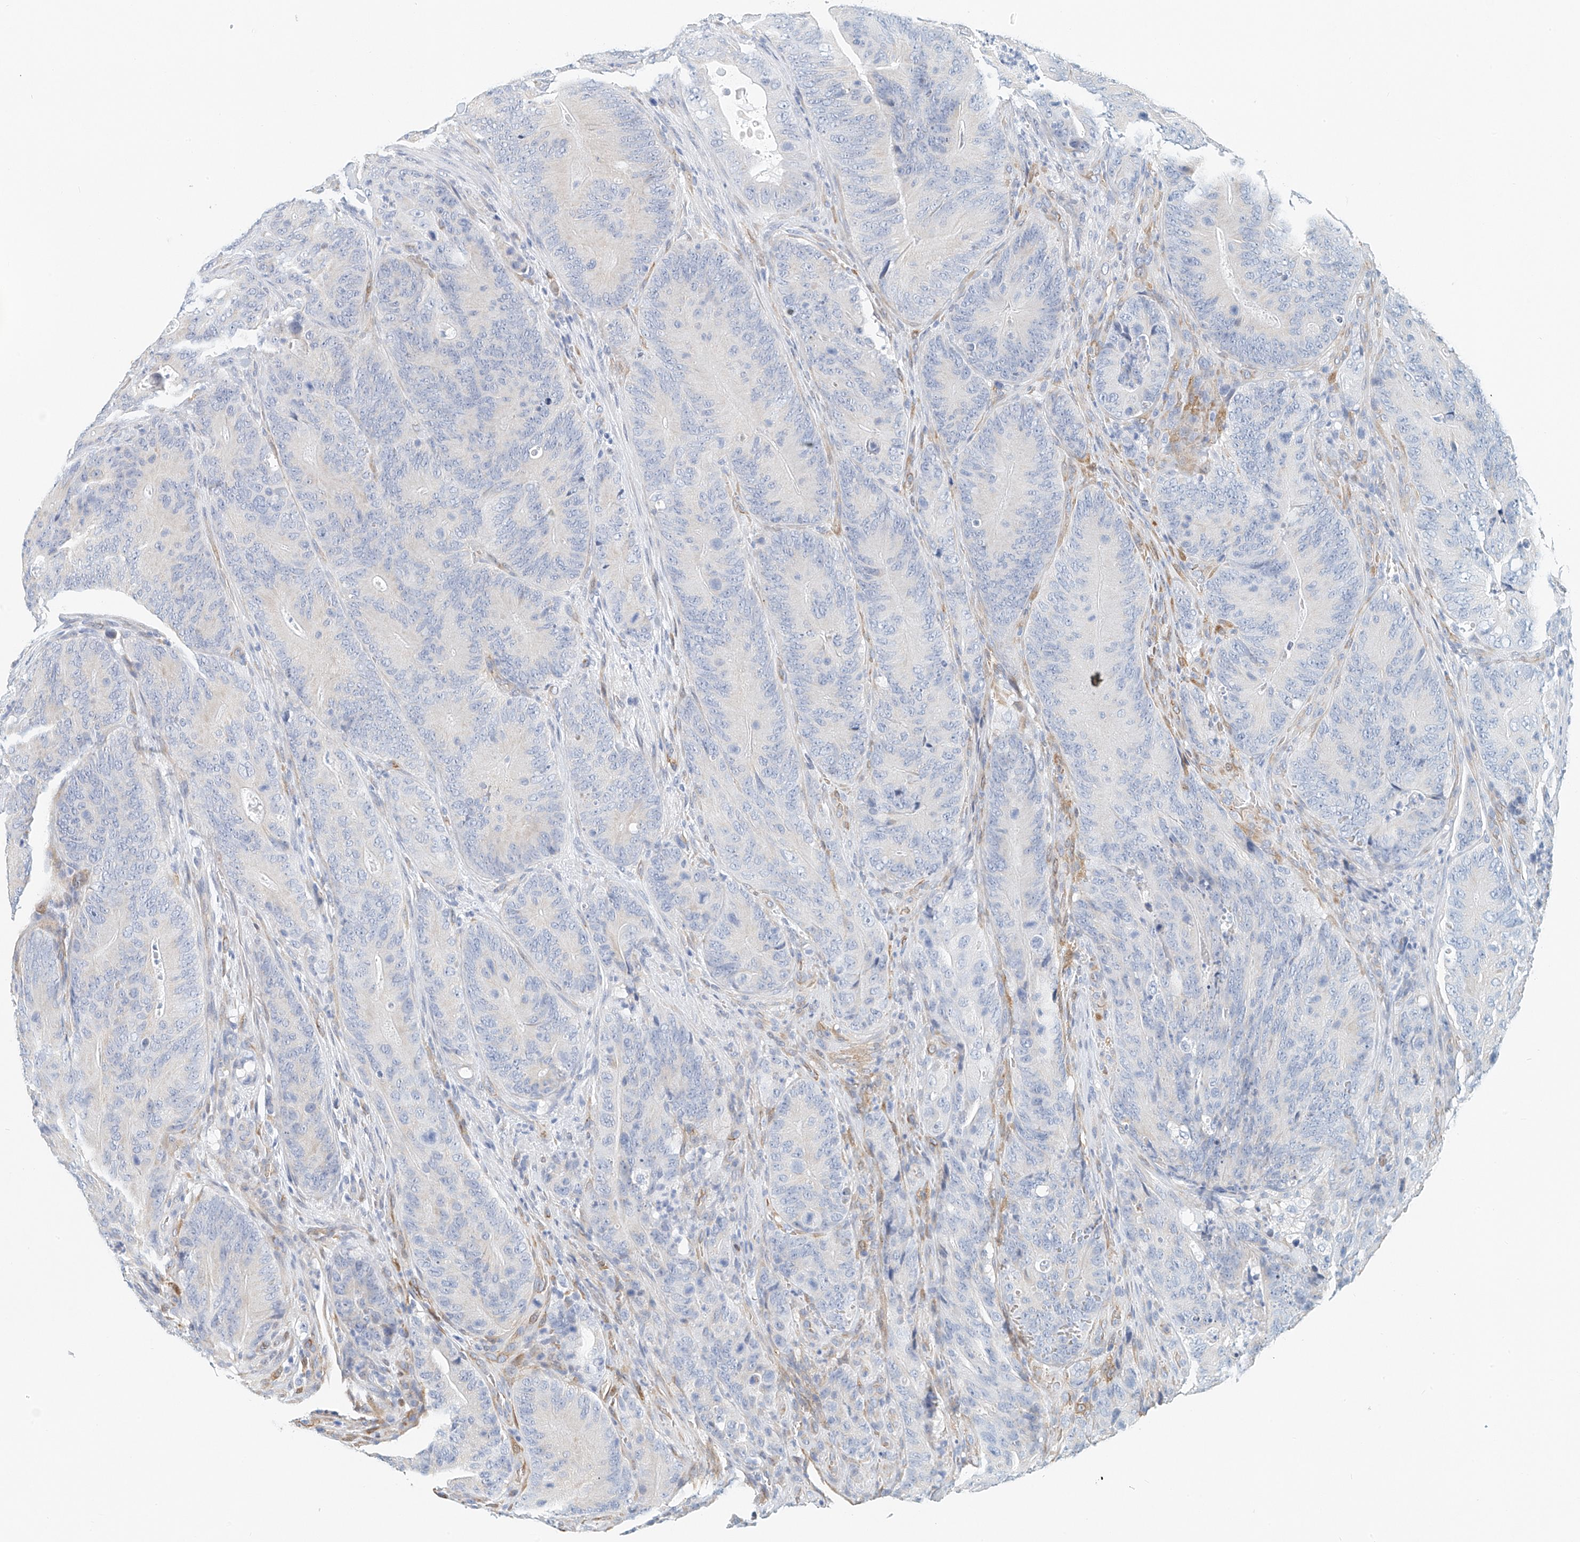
{"staining": {"intensity": "negative", "quantity": "none", "location": "none"}, "tissue": "colorectal cancer", "cell_type": "Tumor cells", "image_type": "cancer", "snomed": [{"axis": "morphology", "description": "Normal tissue, NOS"}, {"axis": "topography", "description": "Colon"}], "caption": "Micrograph shows no significant protein expression in tumor cells of colorectal cancer.", "gene": "ARHGAP28", "patient": {"sex": "female", "age": 82}}